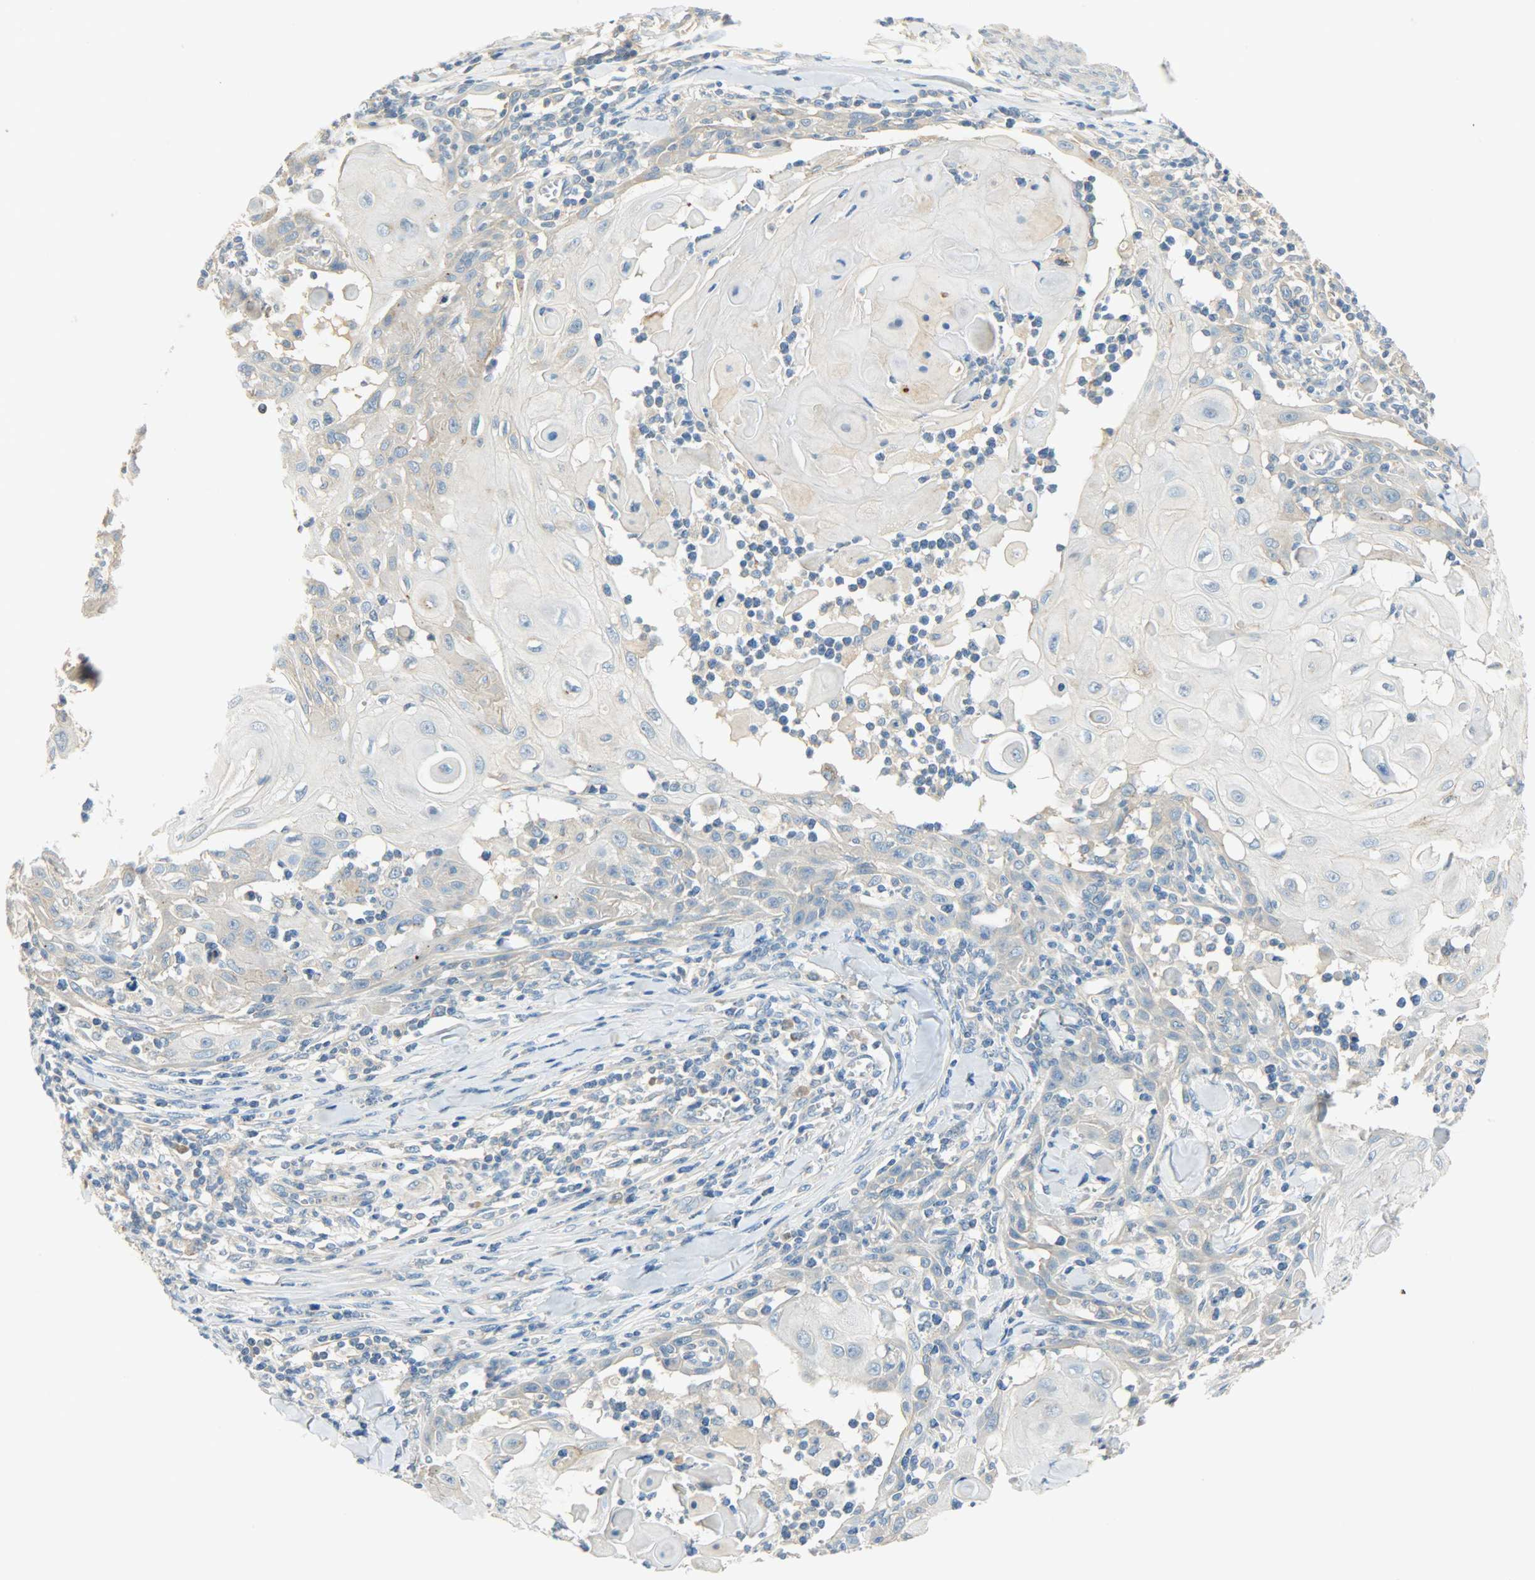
{"staining": {"intensity": "moderate", "quantity": "25%-75%", "location": "cytoplasmic/membranous"}, "tissue": "skin cancer", "cell_type": "Tumor cells", "image_type": "cancer", "snomed": [{"axis": "morphology", "description": "Squamous cell carcinoma, NOS"}, {"axis": "topography", "description": "Skin"}], "caption": "Skin cancer (squamous cell carcinoma) tissue reveals moderate cytoplasmic/membranous positivity in about 25%-75% of tumor cells, visualized by immunohistochemistry.", "gene": "DSG2", "patient": {"sex": "male", "age": 24}}